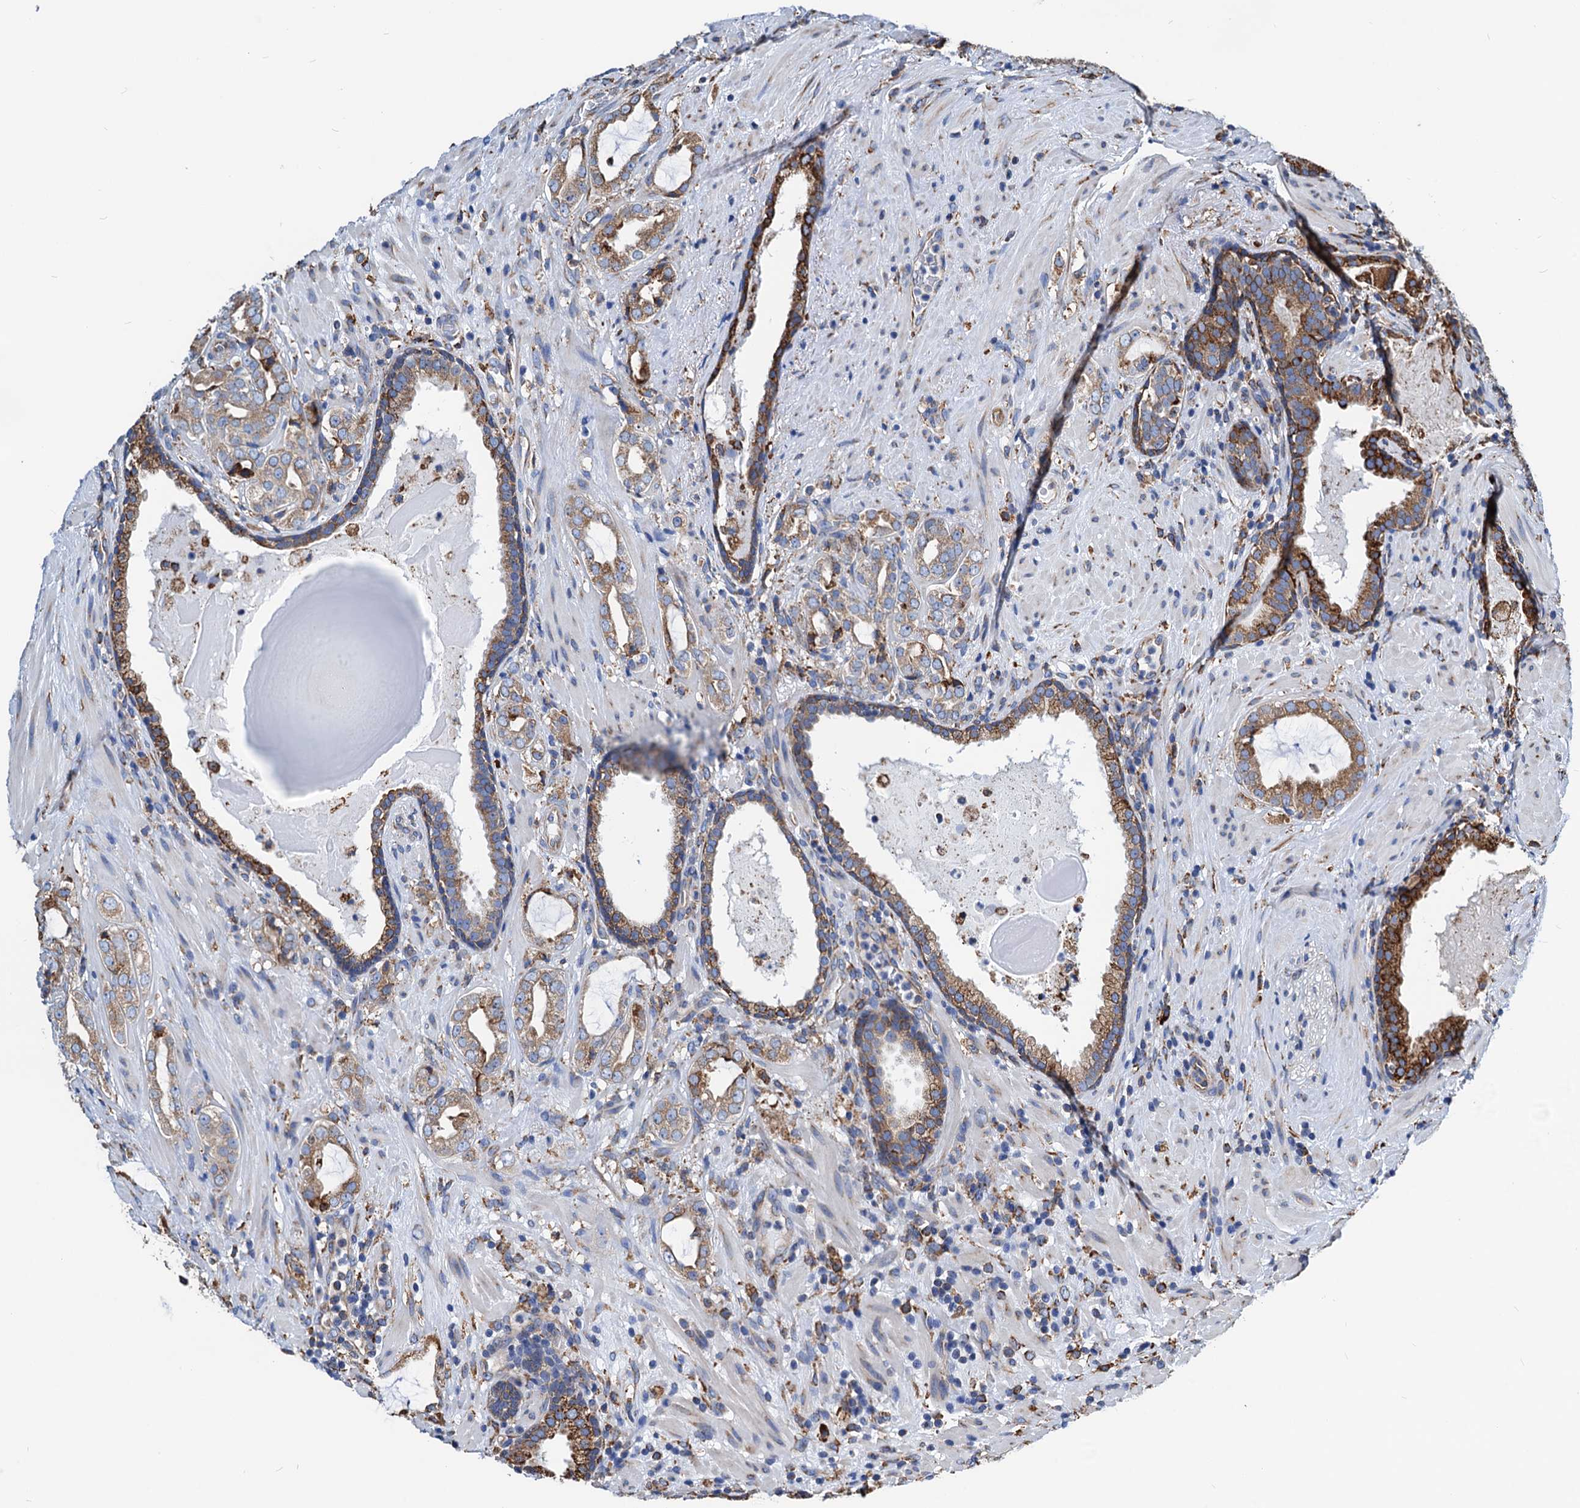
{"staining": {"intensity": "moderate", "quantity": "25%-75%", "location": "cytoplasmic/membranous"}, "tissue": "prostate cancer", "cell_type": "Tumor cells", "image_type": "cancer", "snomed": [{"axis": "morphology", "description": "Adenocarcinoma, High grade"}, {"axis": "topography", "description": "Prostate"}], "caption": "IHC image of neoplastic tissue: human prostate cancer (adenocarcinoma (high-grade)) stained using IHC exhibits medium levels of moderate protein expression localized specifically in the cytoplasmic/membranous of tumor cells, appearing as a cytoplasmic/membranous brown color.", "gene": "HSPA5", "patient": {"sex": "male", "age": 64}}